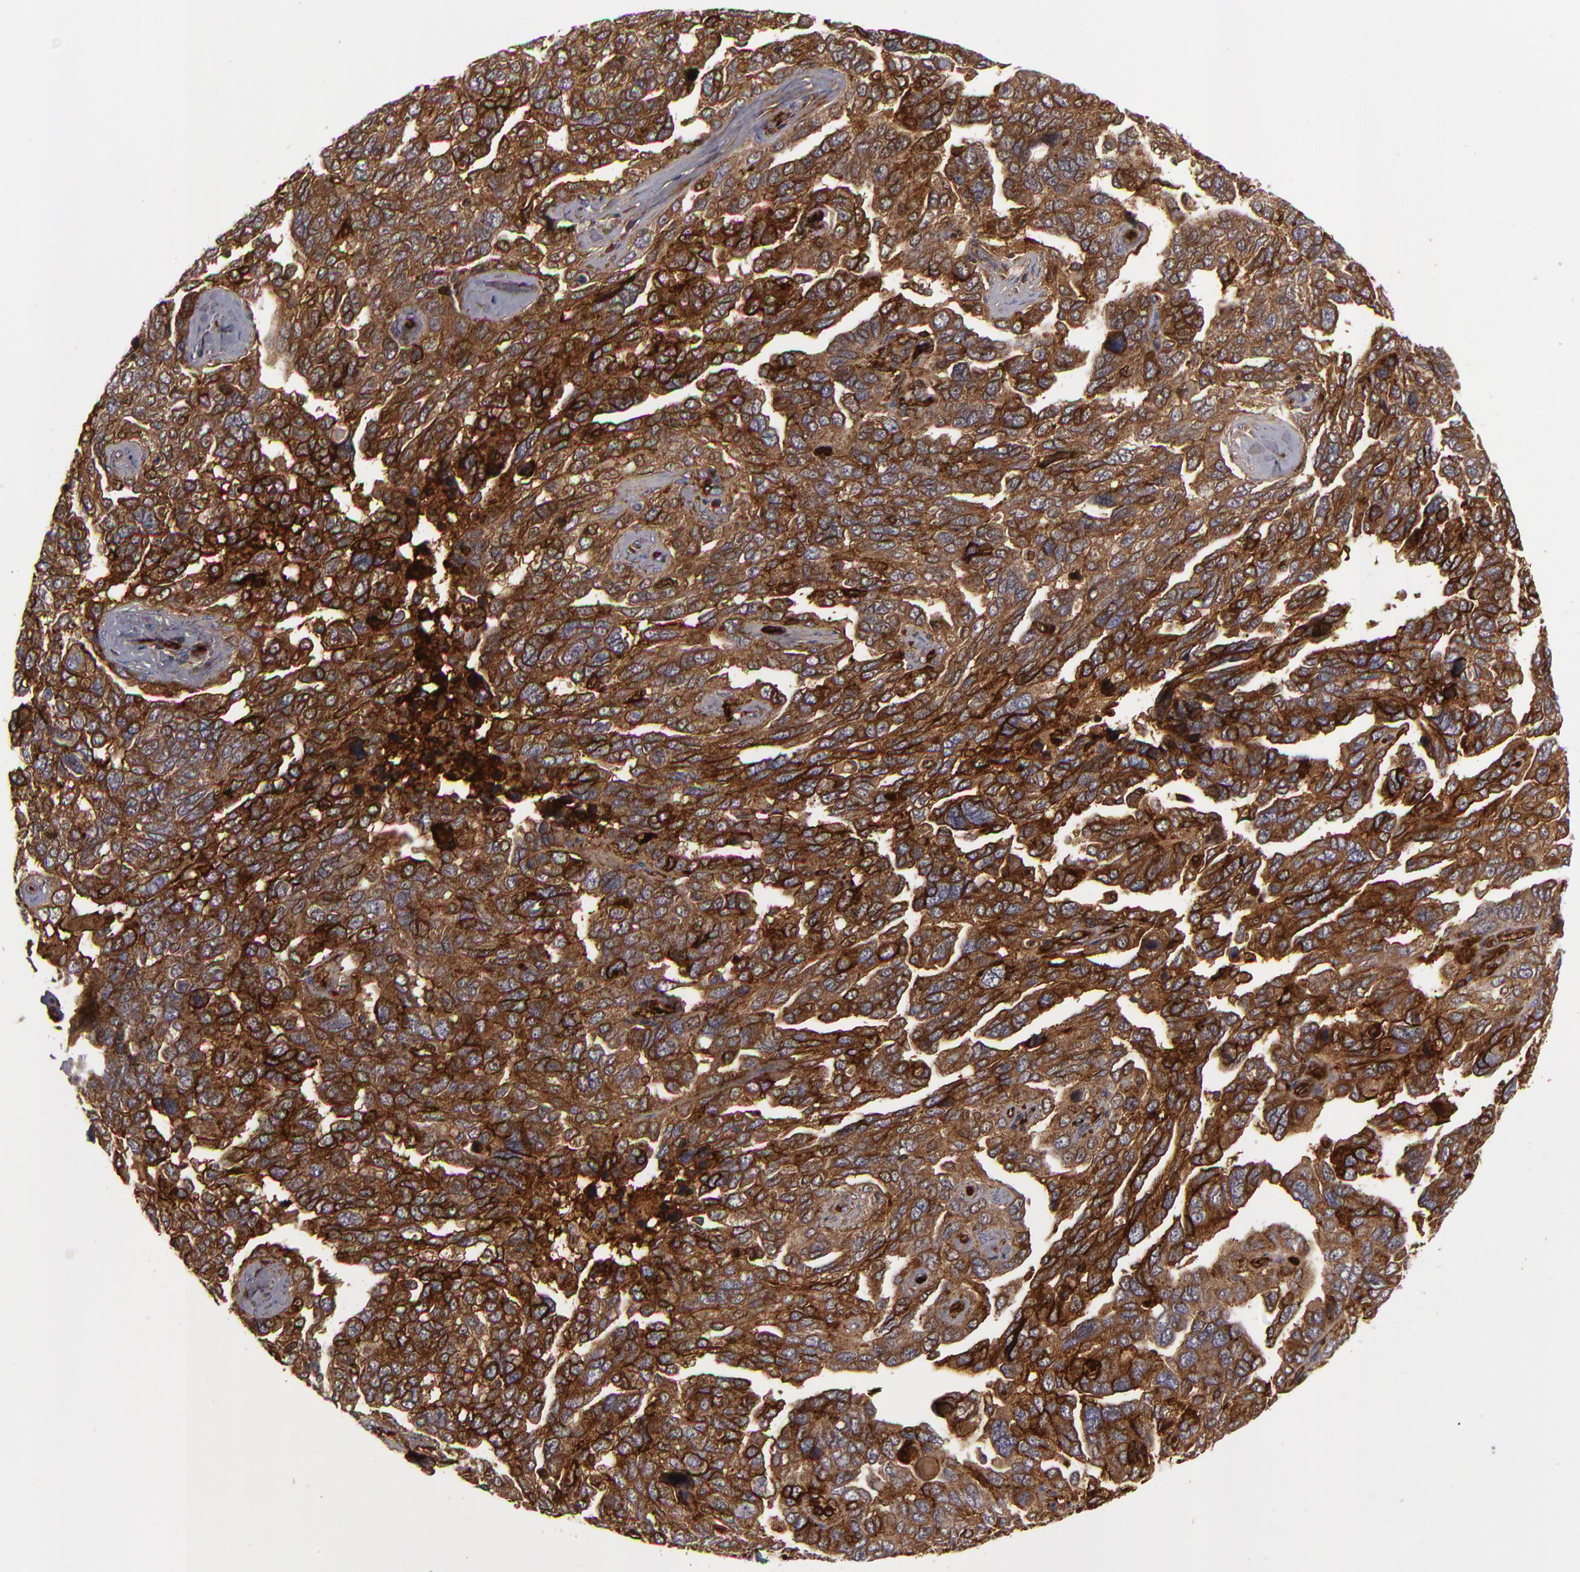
{"staining": {"intensity": "strong", "quantity": ">75%", "location": "cytoplasmic/membranous"}, "tissue": "ovarian cancer", "cell_type": "Tumor cells", "image_type": "cancer", "snomed": [{"axis": "morphology", "description": "Cystadenocarcinoma, serous, NOS"}, {"axis": "topography", "description": "Ovary"}], "caption": "Ovarian cancer (serous cystadenocarcinoma) tissue demonstrates strong cytoplasmic/membranous expression in approximately >75% of tumor cells", "gene": "ALCAM", "patient": {"sex": "female", "age": 64}}